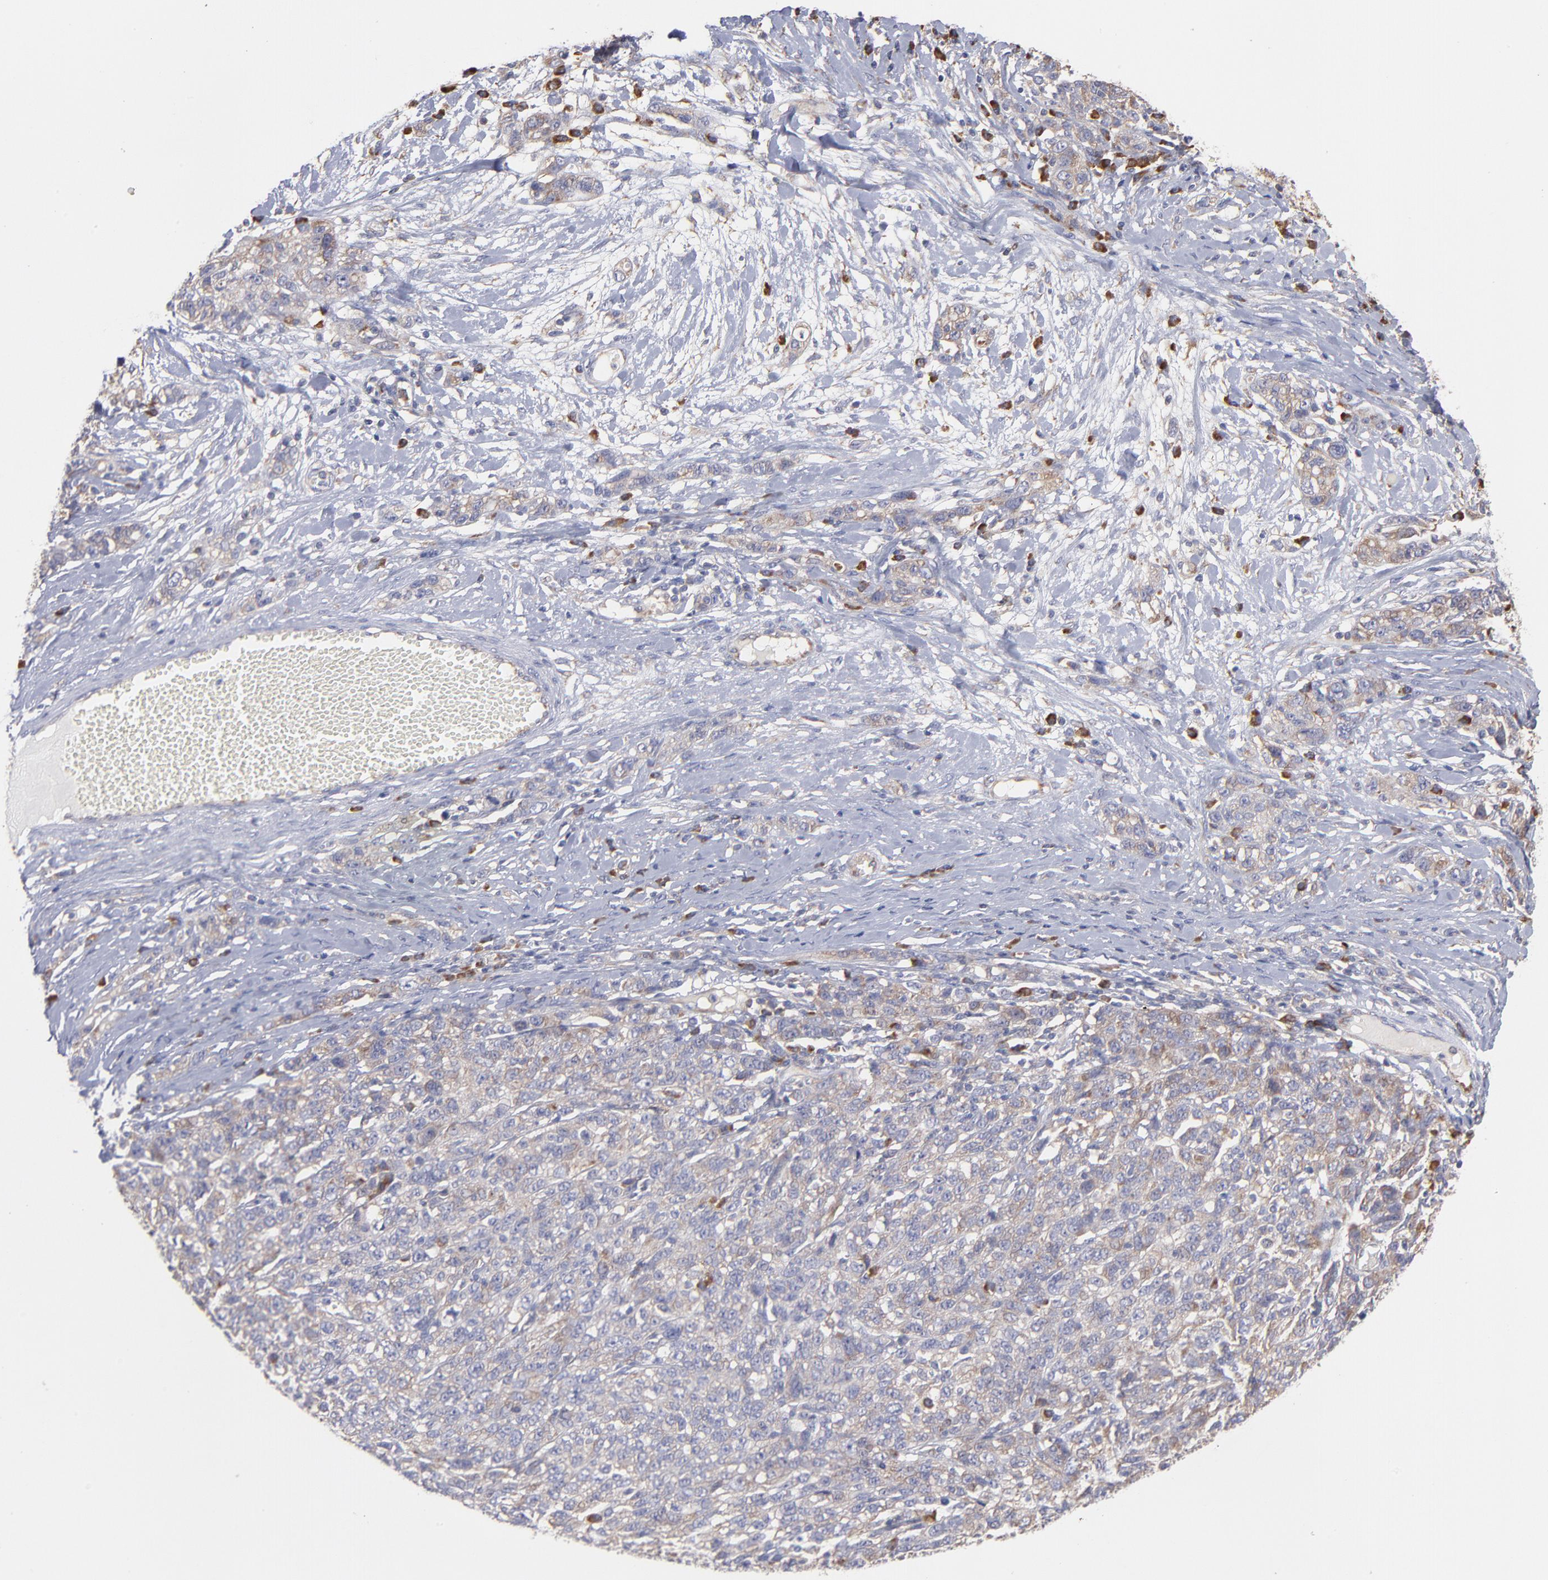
{"staining": {"intensity": "negative", "quantity": "none", "location": "none"}, "tissue": "ovarian cancer", "cell_type": "Tumor cells", "image_type": "cancer", "snomed": [{"axis": "morphology", "description": "Cystadenocarcinoma, serous, NOS"}, {"axis": "topography", "description": "Ovary"}], "caption": "Tumor cells show no significant expression in serous cystadenocarcinoma (ovarian).", "gene": "RPLP0", "patient": {"sex": "female", "age": 71}}